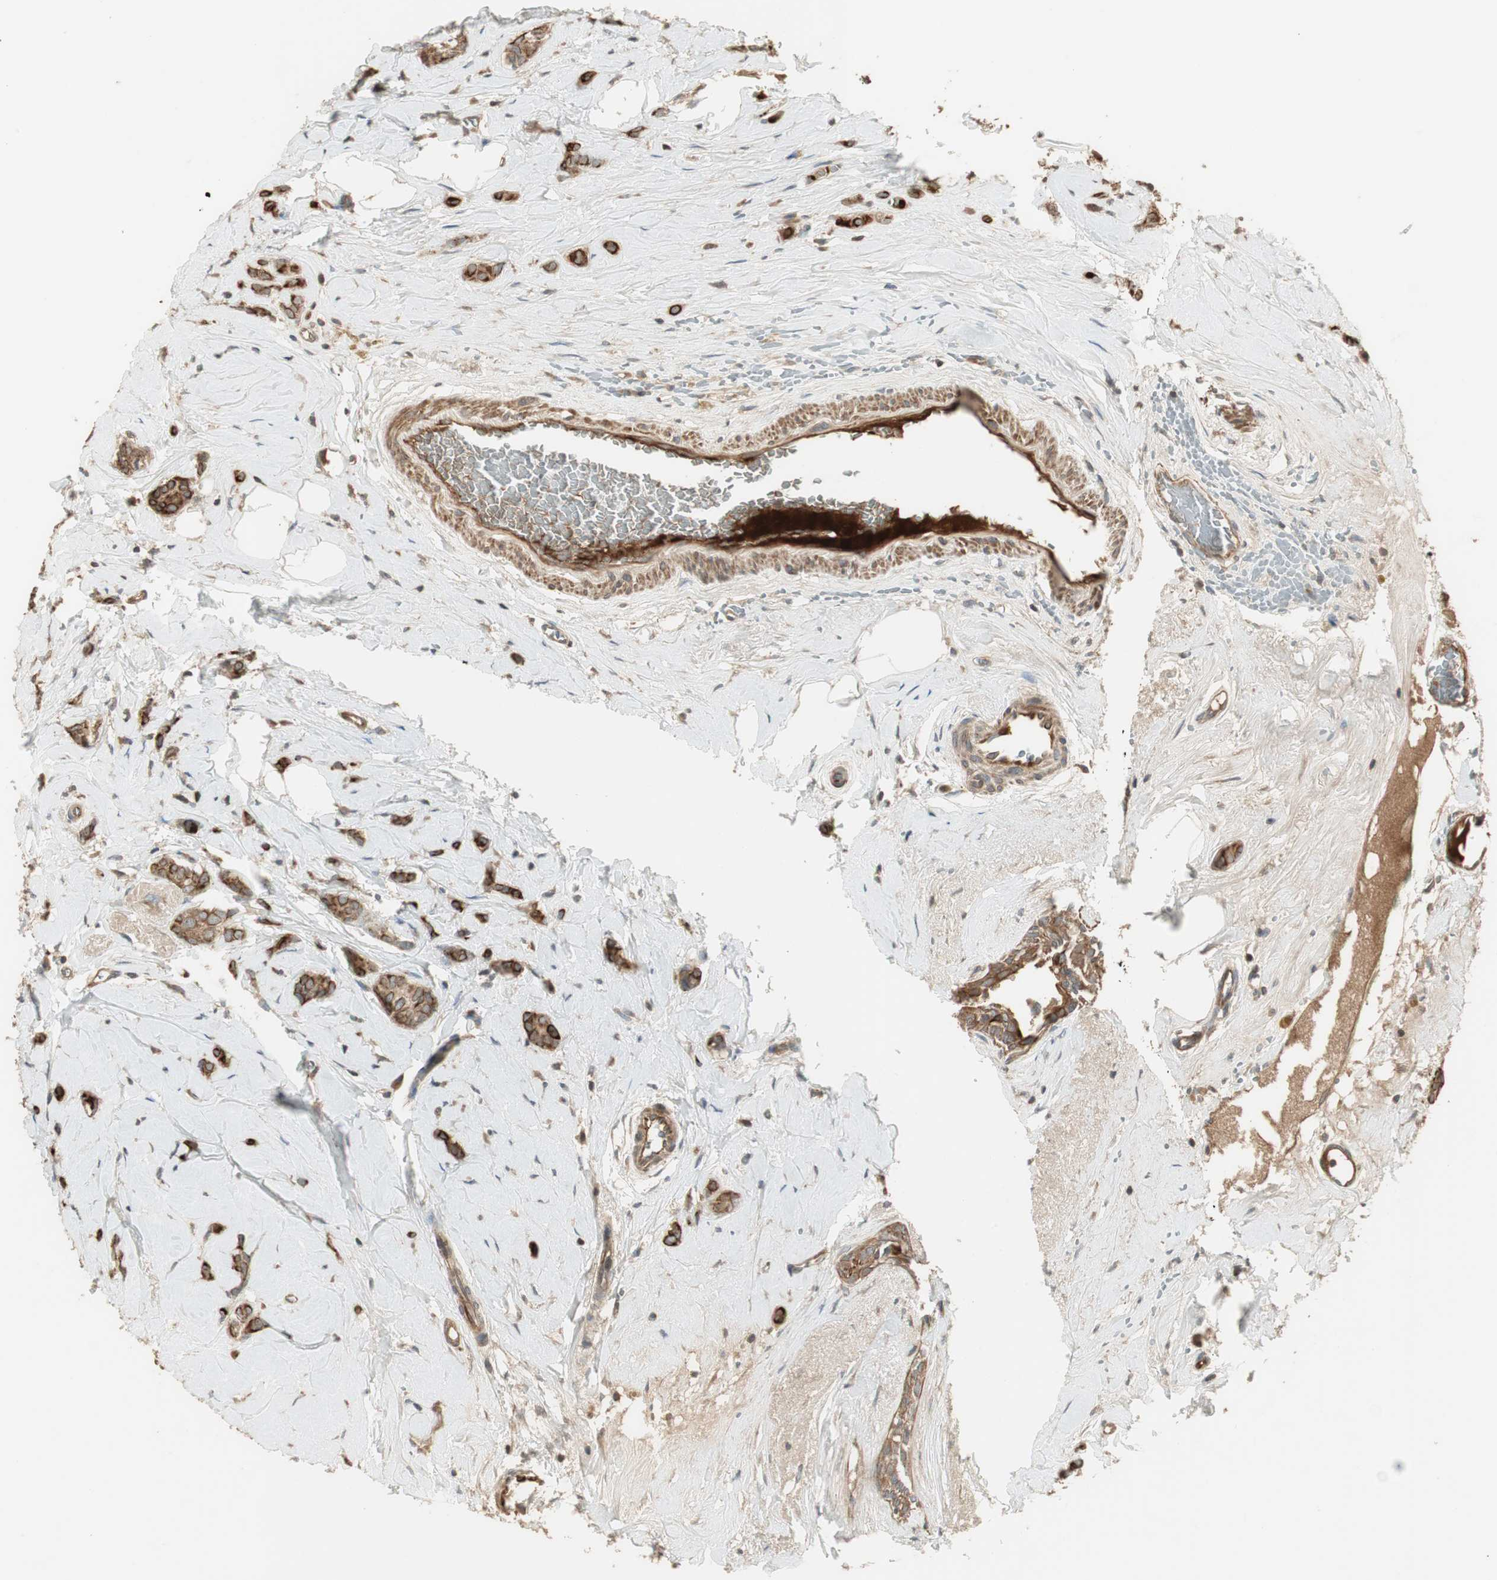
{"staining": {"intensity": "strong", "quantity": ">75%", "location": "cytoplasmic/membranous"}, "tissue": "breast cancer", "cell_type": "Tumor cells", "image_type": "cancer", "snomed": [{"axis": "morphology", "description": "Lobular carcinoma"}, {"axis": "topography", "description": "Breast"}], "caption": "There is high levels of strong cytoplasmic/membranous positivity in tumor cells of breast lobular carcinoma, as demonstrated by immunohistochemical staining (brown color).", "gene": "PFDN5", "patient": {"sex": "female", "age": 60}}